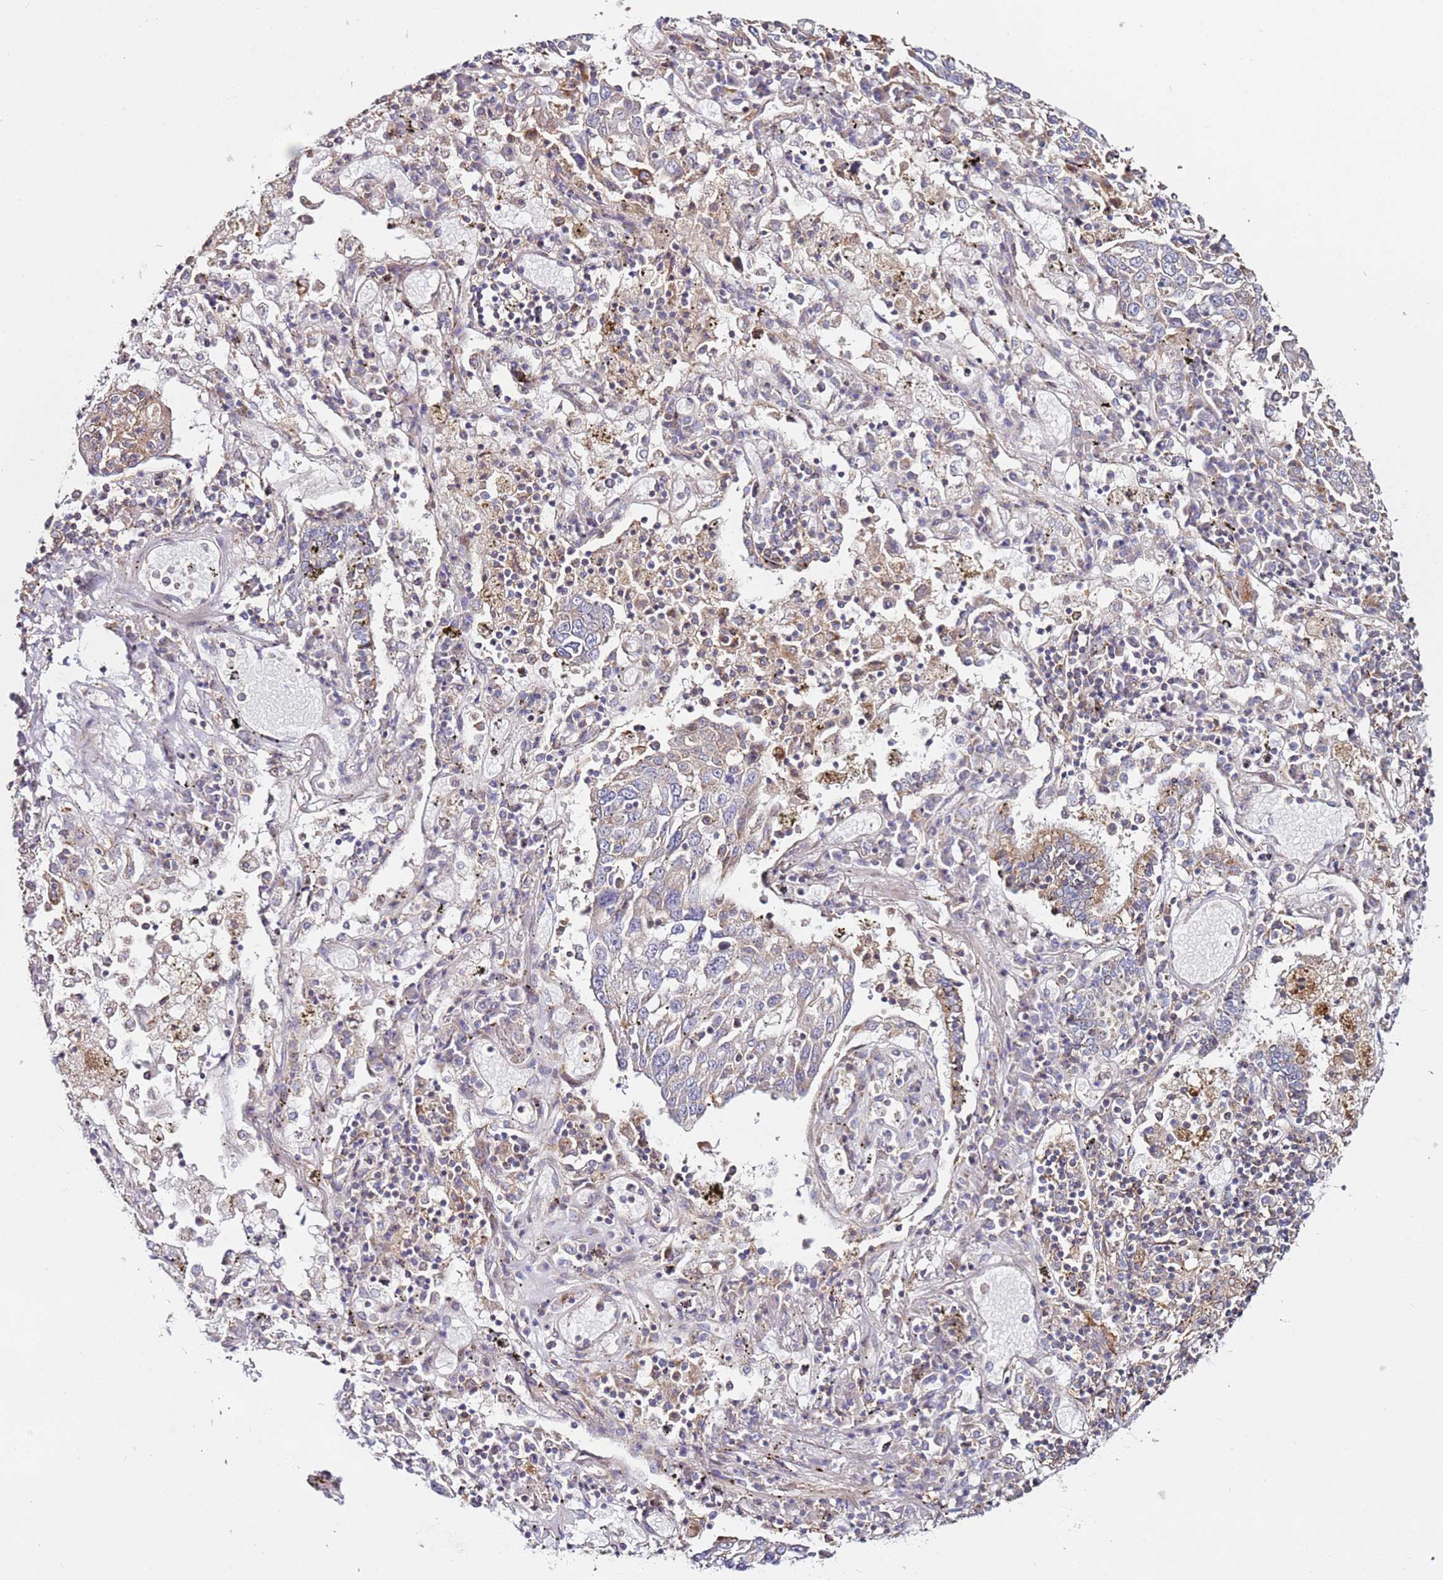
{"staining": {"intensity": "weak", "quantity": "<25%", "location": "cytoplasmic/membranous"}, "tissue": "lung cancer", "cell_type": "Tumor cells", "image_type": "cancer", "snomed": [{"axis": "morphology", "description": "Squamous cell carcinoma, NOS"}, {"axis": "topography", "description": "Lung"}], "caption": "The immunohistochemistry histopathology image has no significant positivity in tumor cells of lung cancer tissue. Brightfield microscopy of immunohistochemistry stained with DAB (3,3'-diaminobenzidine) (brown) and hematoxylin (blue), captured at high magnification.", "gene": "CNOT9", "patient": {"sex": "male", "age": 65}}